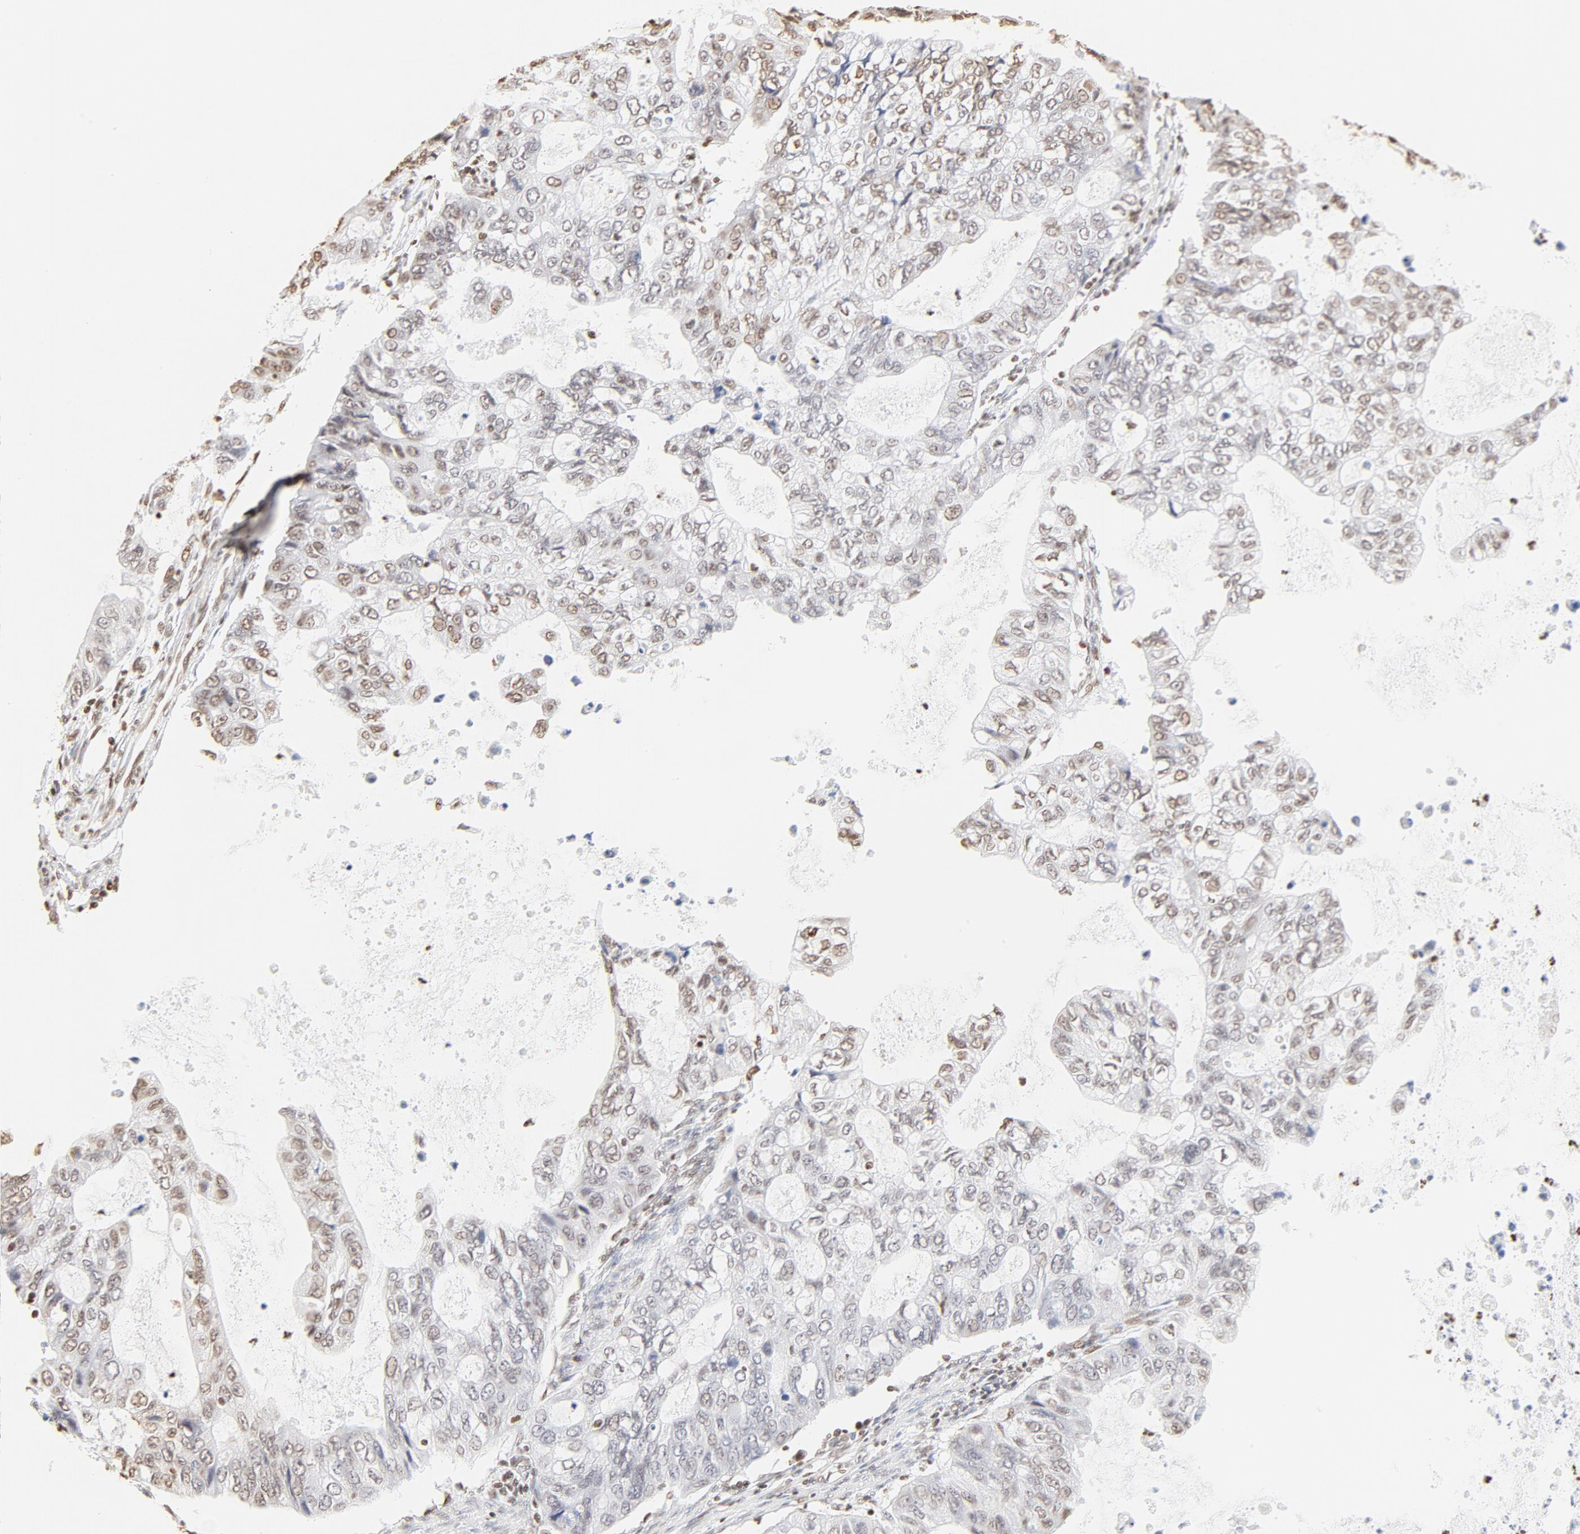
{"staining": {"intensity": "moderate", "quantity": "25%-75%", "location": "nuclear"}, "tissue": "stomach cancer", "cell_type": "Tumor cells", "image_type": "cancer", "snomed": [{"axis": "morphology", "description": "Adenocarcinoma, NOS"}, {"axis": "topography", "description": "Stomach, upper"}], "caption": "DAB immunohistochemical staining of stomach cancer (adenocarcinoma) reveals moderate nuclear protein staining in about 25%-75% of tumor cells. (Brightfield microscopy of DAB IHC at high magnification).", "gene": "ZNF540", "patient": {"sex": "female", "age": 52}}